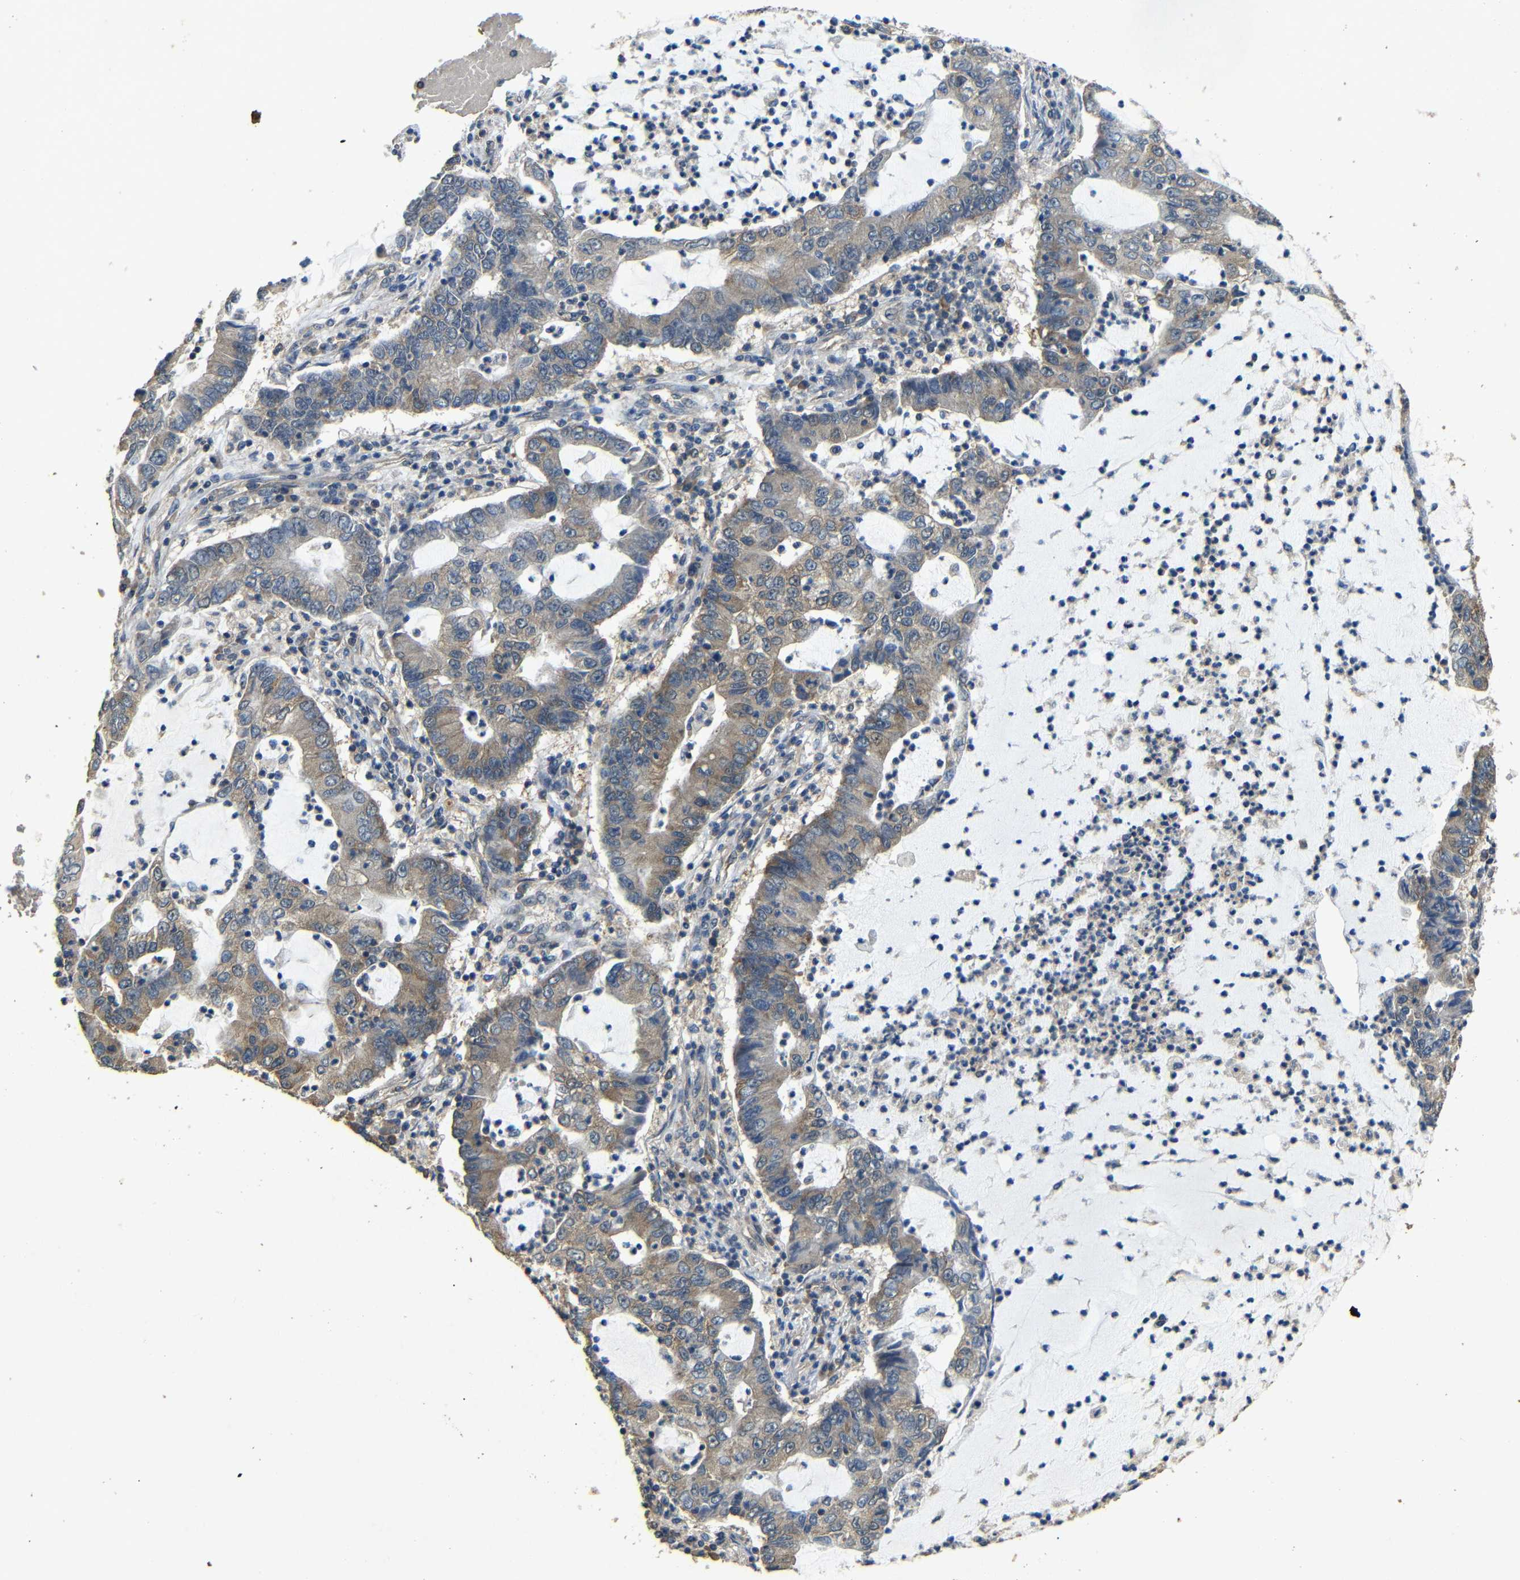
{"staining": {"intensity": "moderate", "quantity": "25%-75%", "location": "cytoplasmic/membranous"}, "tissue": "lung cancer", "cell_type": "Tumor cells", "image_type": "cancer", "snomed": [{"axis": "morphology", "description": "Adenocarcinoma, NOS"}, {"axis": "topography", "description": "Lung"}], "caption": "Immunohistochemical staining of adenocarcinoma (lung) shows medium levels of moderate cytoplasmic/membranous protein expression in approximately 25%-75% of tumor cells.", "gene": "BNIP3", "patient": {"sex": "female", "age": 51}}